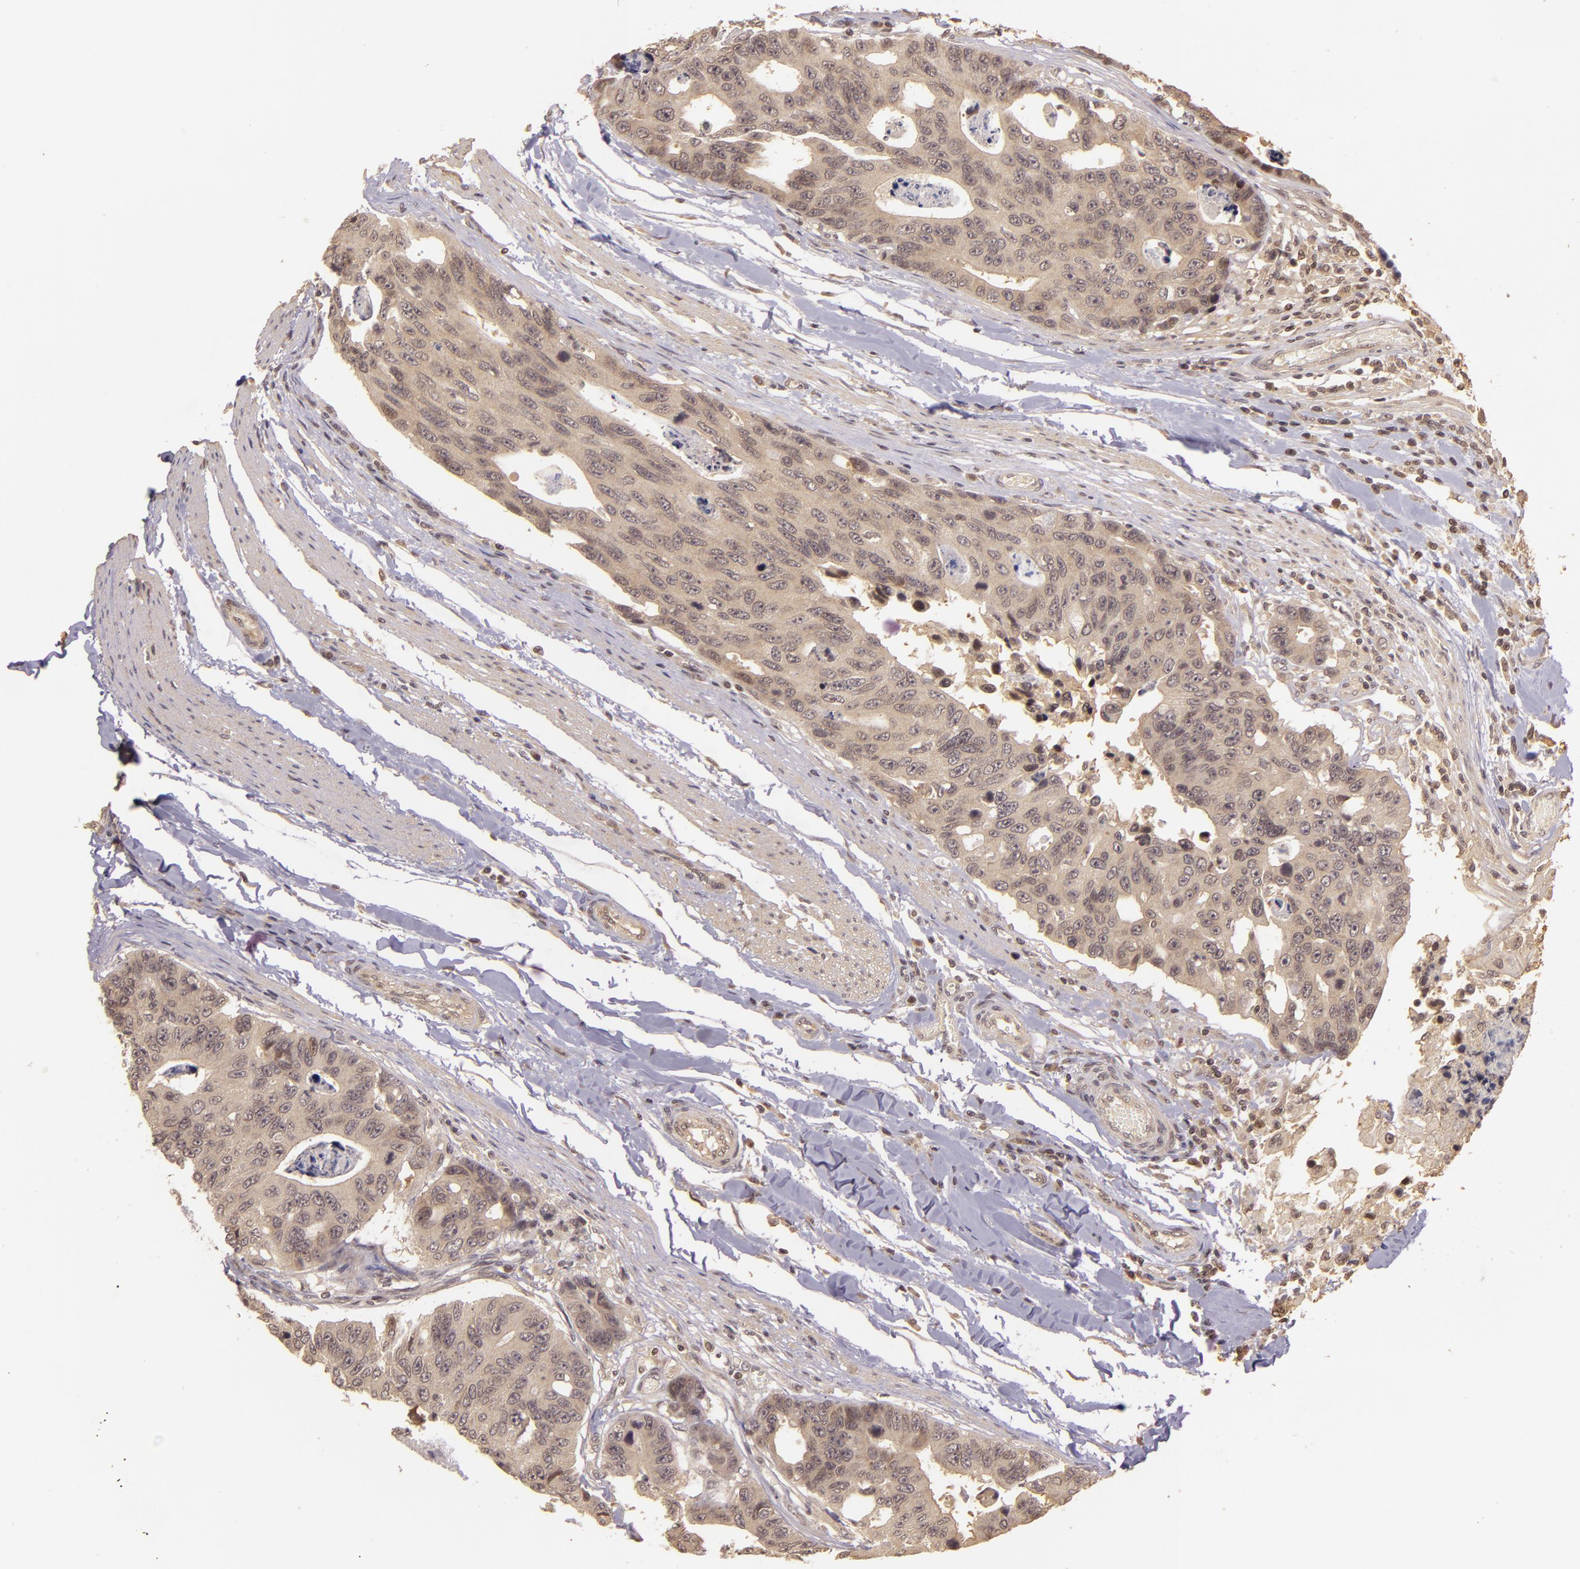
{"staining": {"intensity": "weak", "quantity": ">75%", "location": "cytoplasmic/membranous"}, "tissue": "colorectal cancer", "cell_type": "Tumor cells", "image_type": "cancer", "snomed": [{"axis": "morphology", "description": "Adenocarcinoma, NOS"}, {"axis": "topography", "description": "Colon"}], "caption": "Tumor cells demonstrate weak cytoplasmic/membranous positivity in approximately >75% of cells in colorectal cancer (adenocarcinoma). (IHC, brightfield microscopy, high magnification).", "gene": "TXNRD2", "patient": {"sex": "female", "age": 86}}